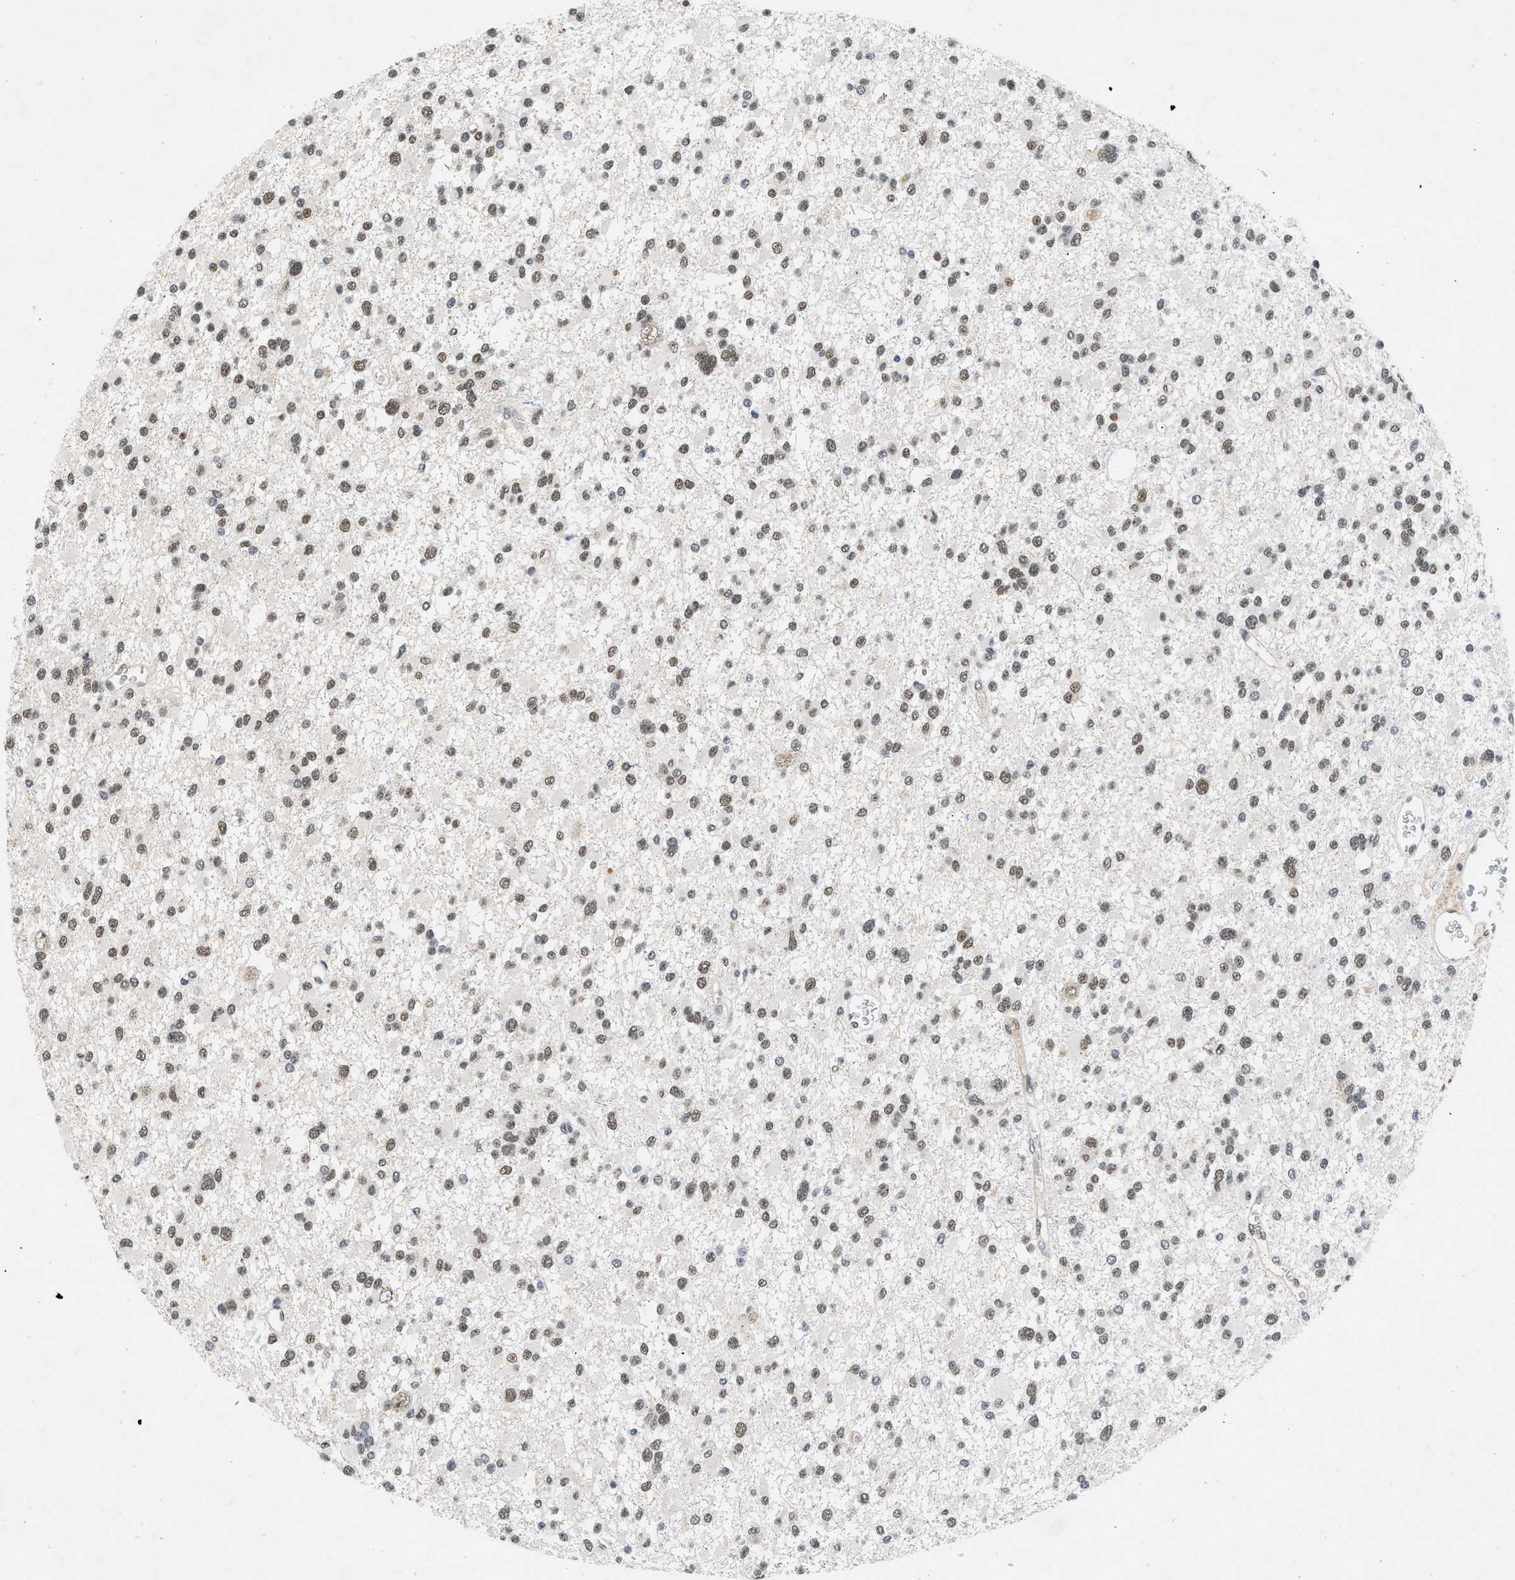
{"staining": {"intensity": "weak", "quantity": ">75%", "location": "nuclear"}, "tissue": "glioma", "cell_type": "Tumor cells", "image_type": "cancer", "snomed": [{"axis": "morphology", "description": "Glioma, malignant, Low grade"}, {"axis": "topography", "description": "Brain"}], "caption": "Weak nuclear positivity for a protein is seen in approximately >75% of tumor cells of malignant low-grade glioma using immunohistochemistry.", "gene": "ZNF346", "patient": {"sex": "female", "age": 22}}